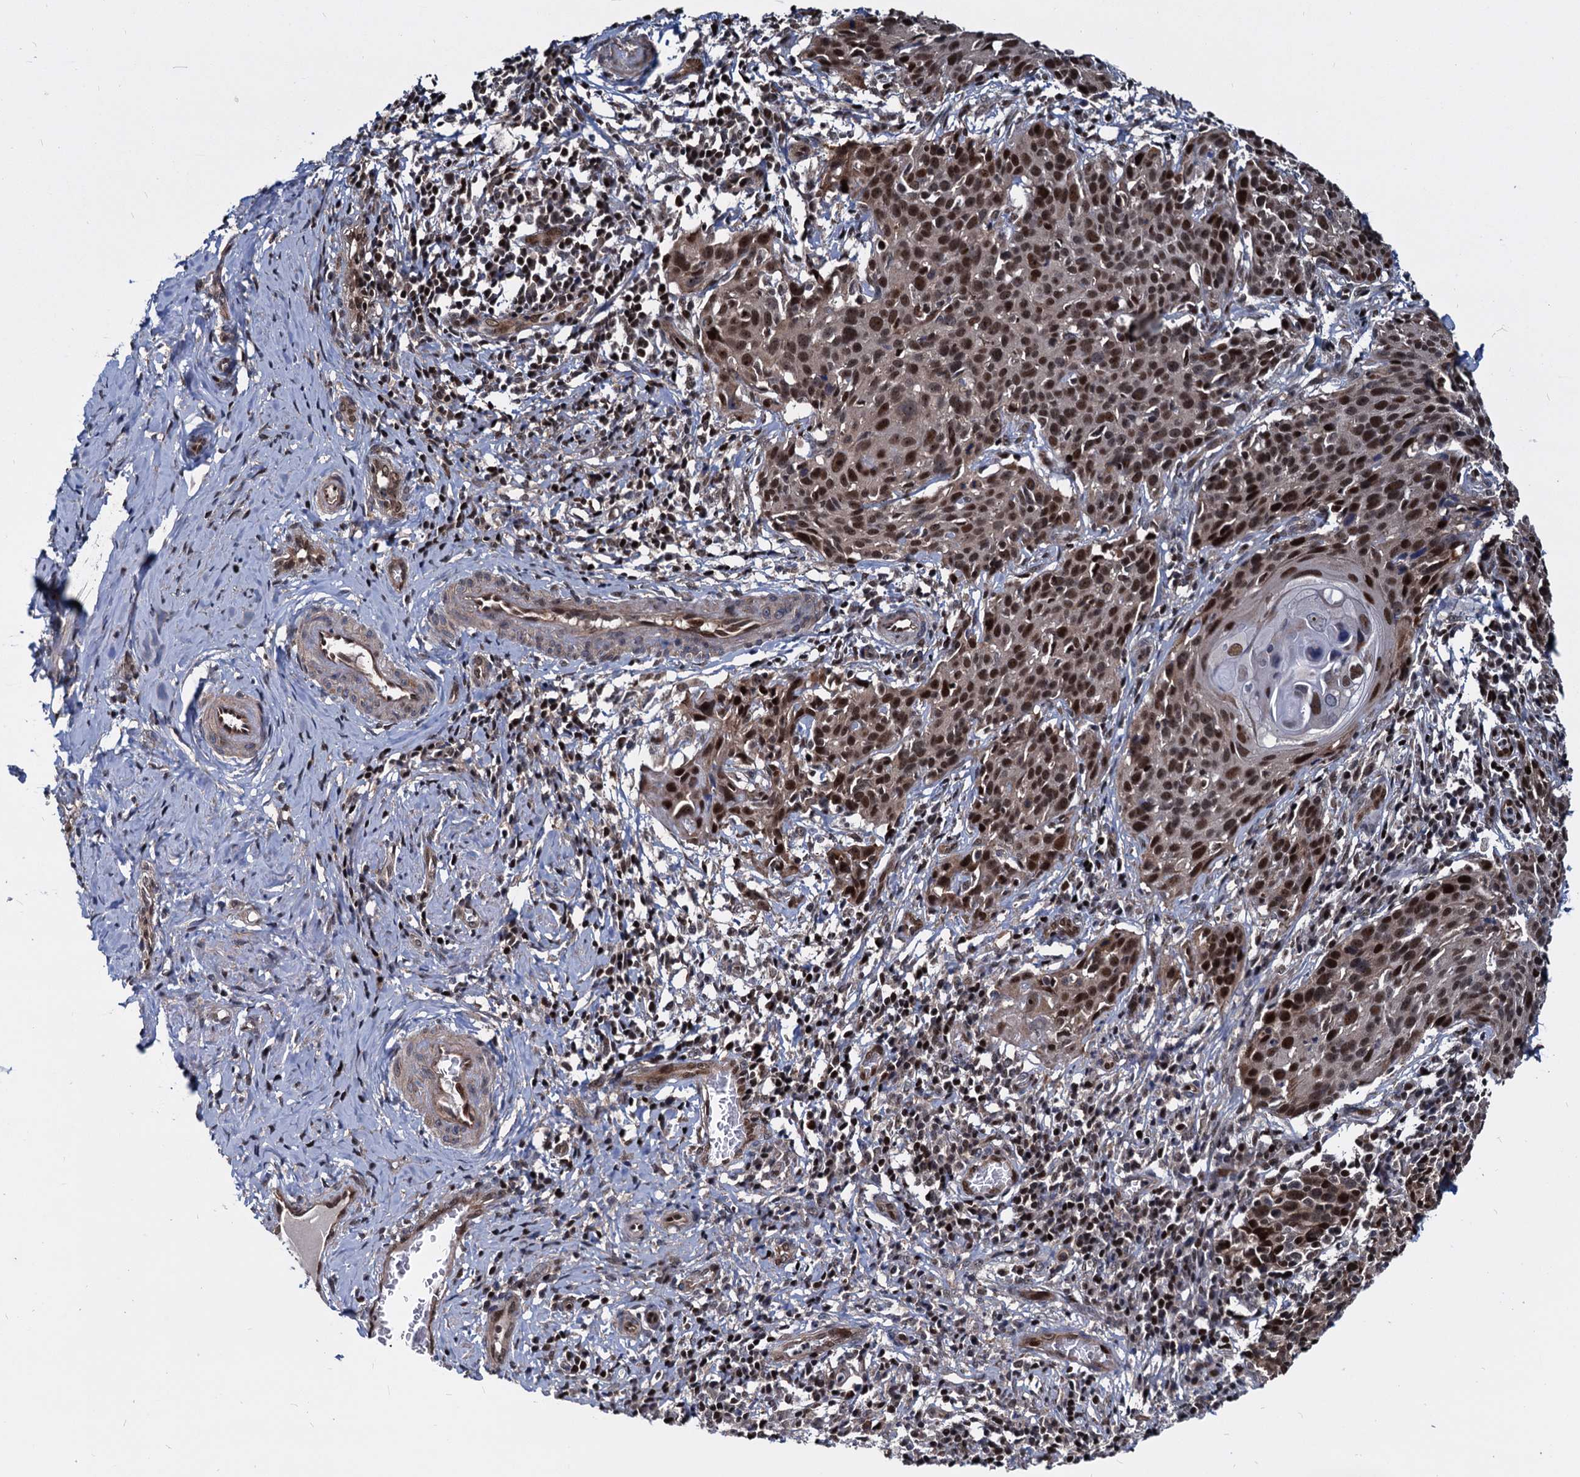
{"staining": {"intensity": "strong", "quantity": ">75%", "location": "nuclear"}, "tissue": "cervical cancer", "cell_type": "Tumor cells", "image_type": "cancer", "snomed": [{"axis": "morphology", "description": "Squamous cell carcinoma, NOS"}, {"axis": "topography", "description": "Cervix"}], "caption": "Human cervical cancer (squamous cell carcinoma) stained with a brown dye reveals strong nuclear positive positivity in about >75% of tumor cells.", "gene": "UBLCP1", "patient": {"sex": "female", "age": 50}}